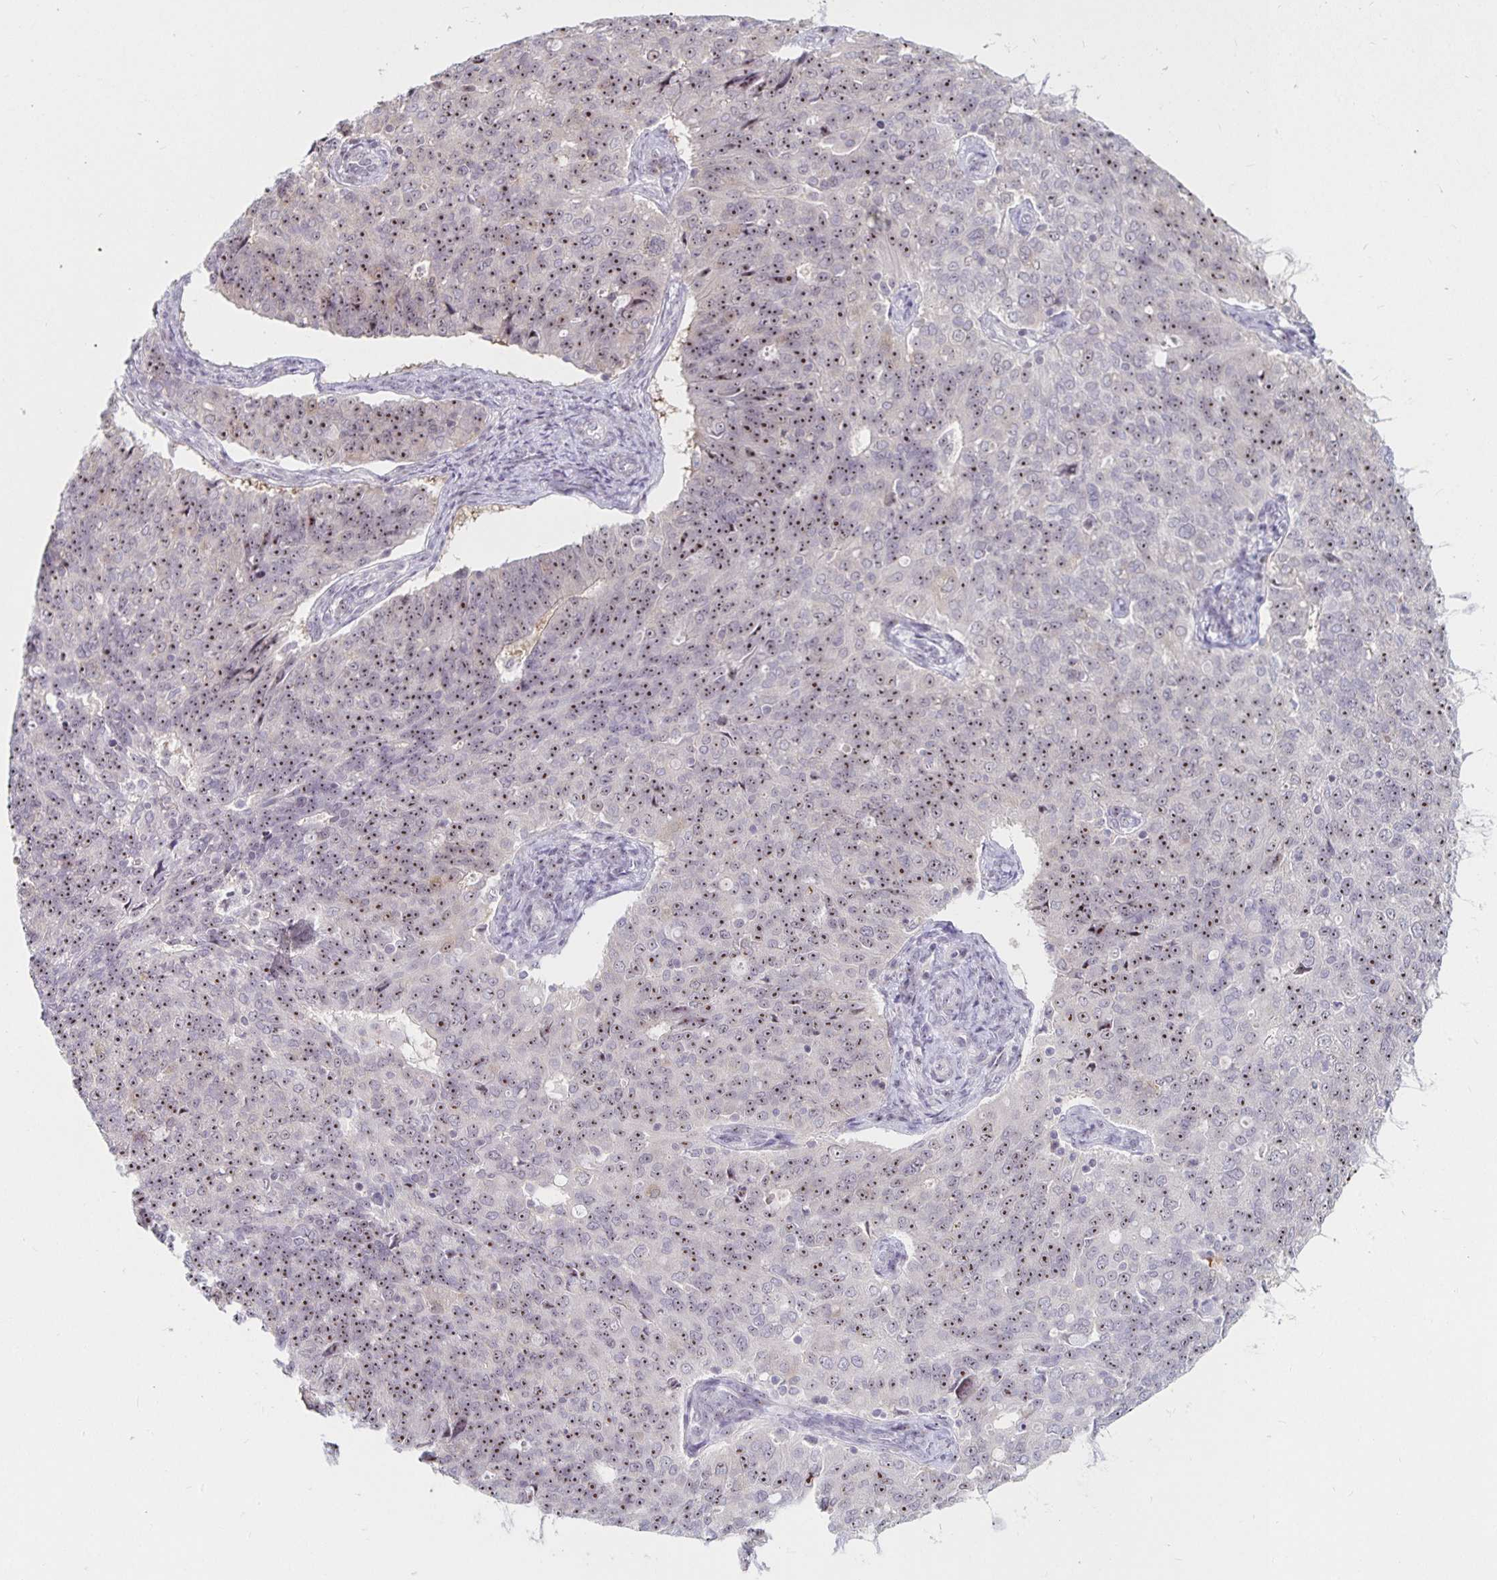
{"staining": {"intensity": "moderate", "quantity": ">75%", "location": "nuclear"}, "tissue": "endometrial cancer", "cell_type": "Tumor cells", "image_type": "cancer", "snomed": [{"axis": "morphology", "description": "Adenocarcinoma, NOS"}, {"axis": "topography", "description": "Endometrium"}], "caption": "This is a histology image of IHC staining of endometrial cancer (adenocarcinoma), which shows moderate expression in the nuclear of tumor cells.", "gene": "NUP85", "patient": {"sex": "female", "age": 43}}